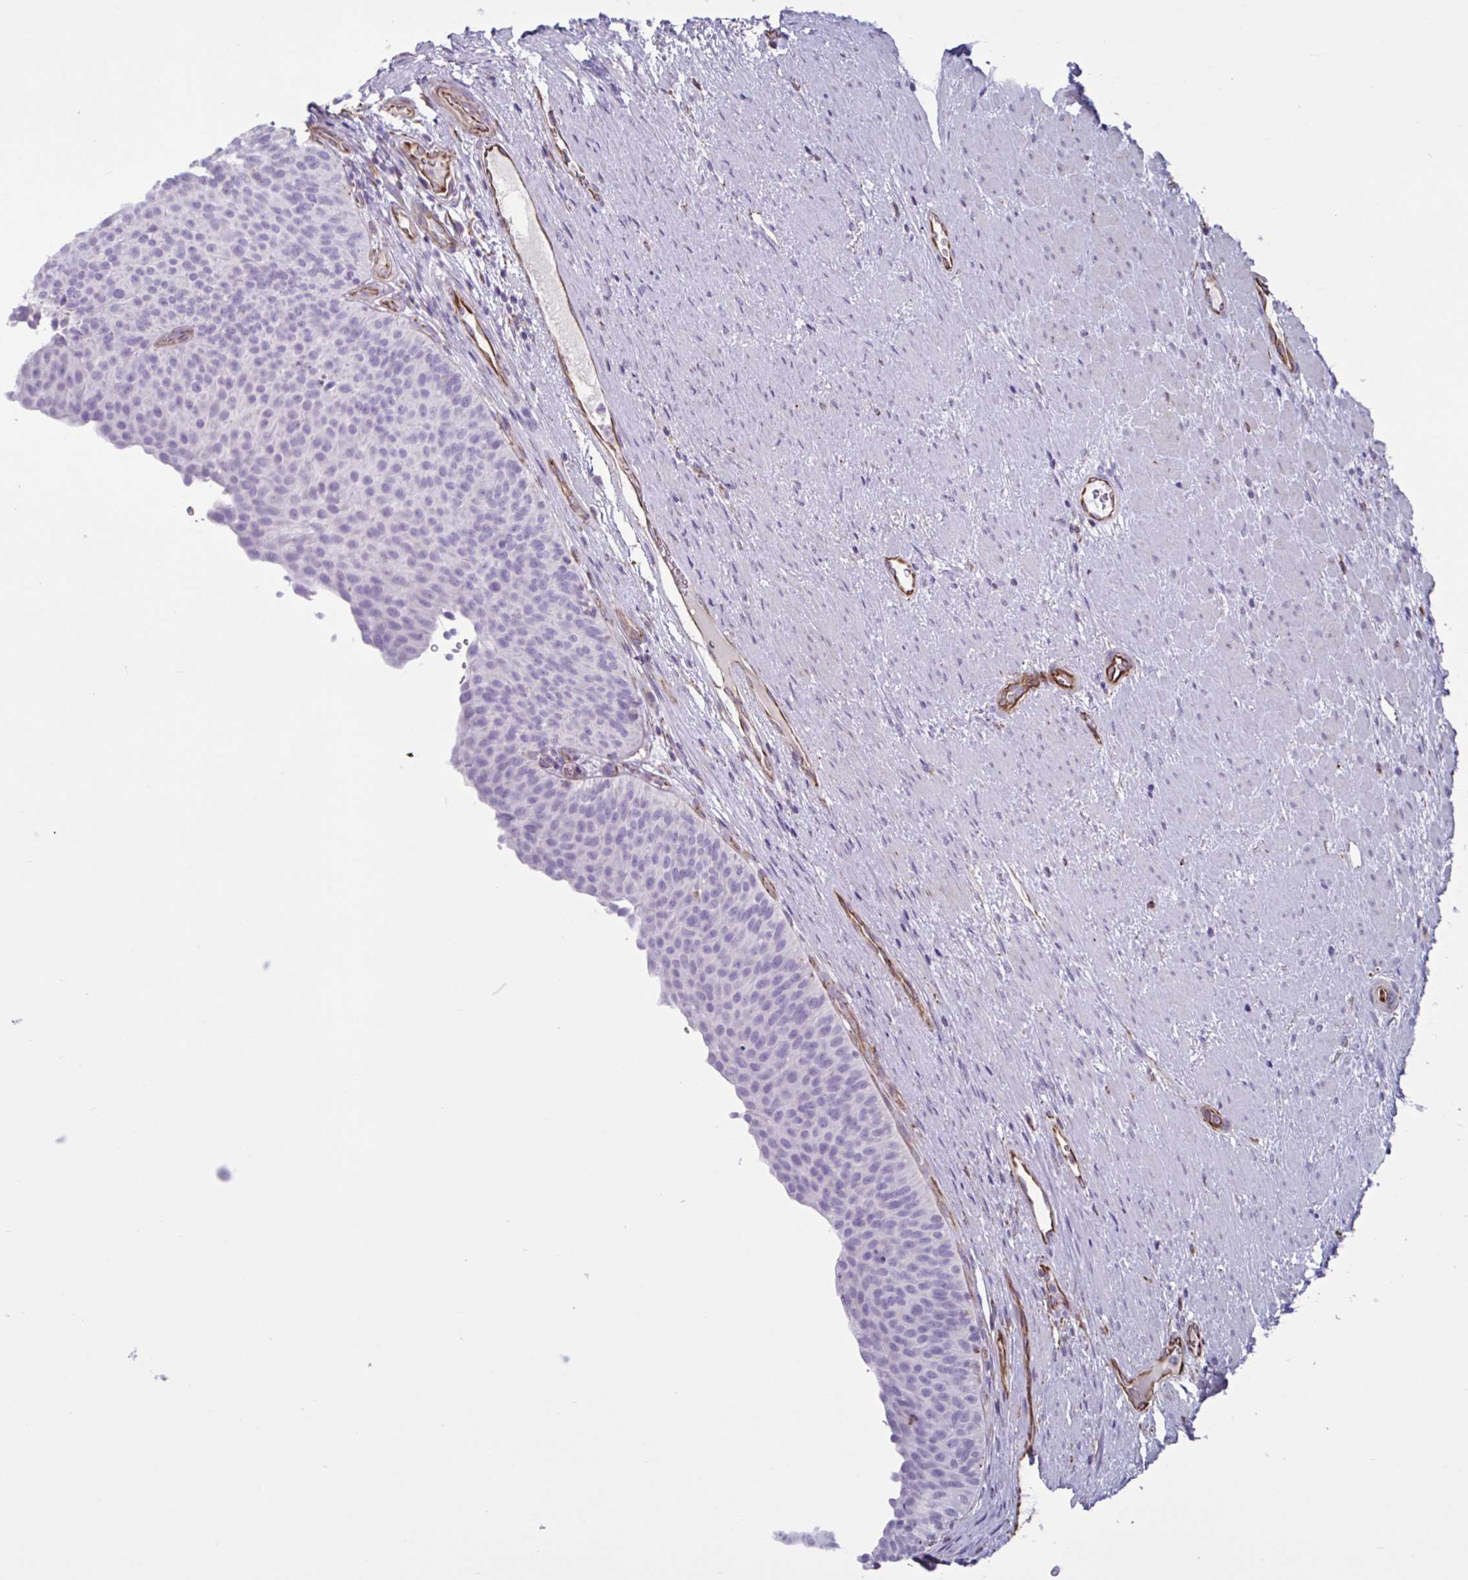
{"staining": {"intensity": "negative", "quantity": "none", "location": "none"}, "tissue": "urinary bladder", "cell_type": "Urothelial cells", "image_type": "normal", "snomed": [{"axis": "morphology", "description": "Normal tissue, NOS"}, {"axis": "topography", "description": "Urinary bladder"}, {"axis": "topography", "description": "Prostate"}], "caption": "There is no significant expression in urothelial cells of urinary bladder. The staining was performed using DAB (3,3'-diaminobenzidine) to visualize the protein expression in brown, while the nuclei were stained in blue with hematoxylin (Magnification: 20x).", "gene": "TMEM86B", "patient": {"sex": "male", "age": 77}}